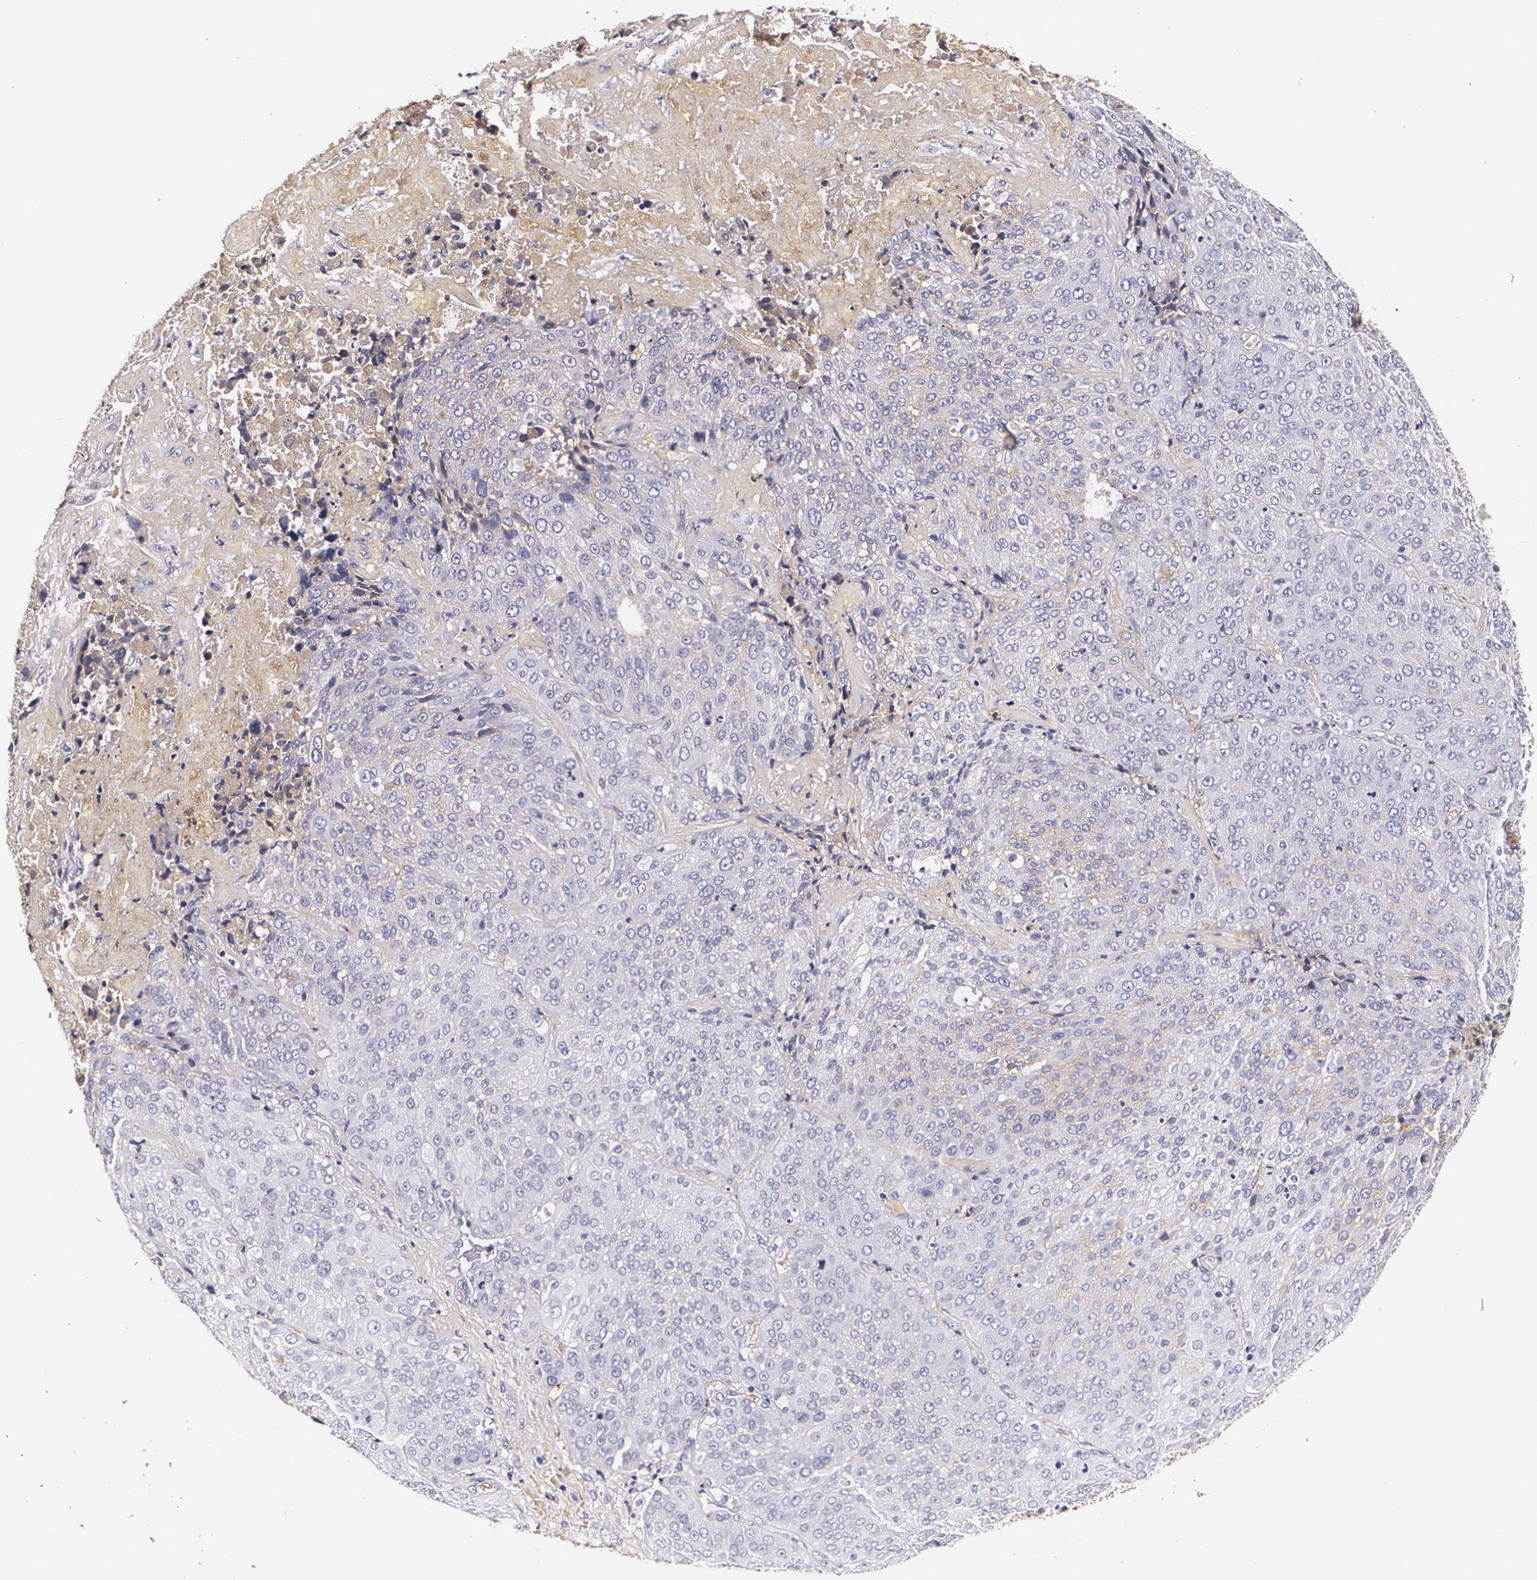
{"staining": {"intensity": "negative", "quantity": "none", "location": "none"}, "tissue": "lung cancer", "cell_type": "Tumor cells", "image_type": "cancer", "snomed": [{"axis": "morphology", "description": "Squamous cell carcinoma, NOS"}, {"axis": "topography", "description": "Lung"}], "caption": "The image shows no staining of tumor cells in lung cancer (squamous cell carcinoma). Brightfield microscopy of IHC stained with DAB (brown) and hematoxylin (blue), captured at high magnification.", "gene": "TTR", "patient": {"sex": "male", "age": 54}}